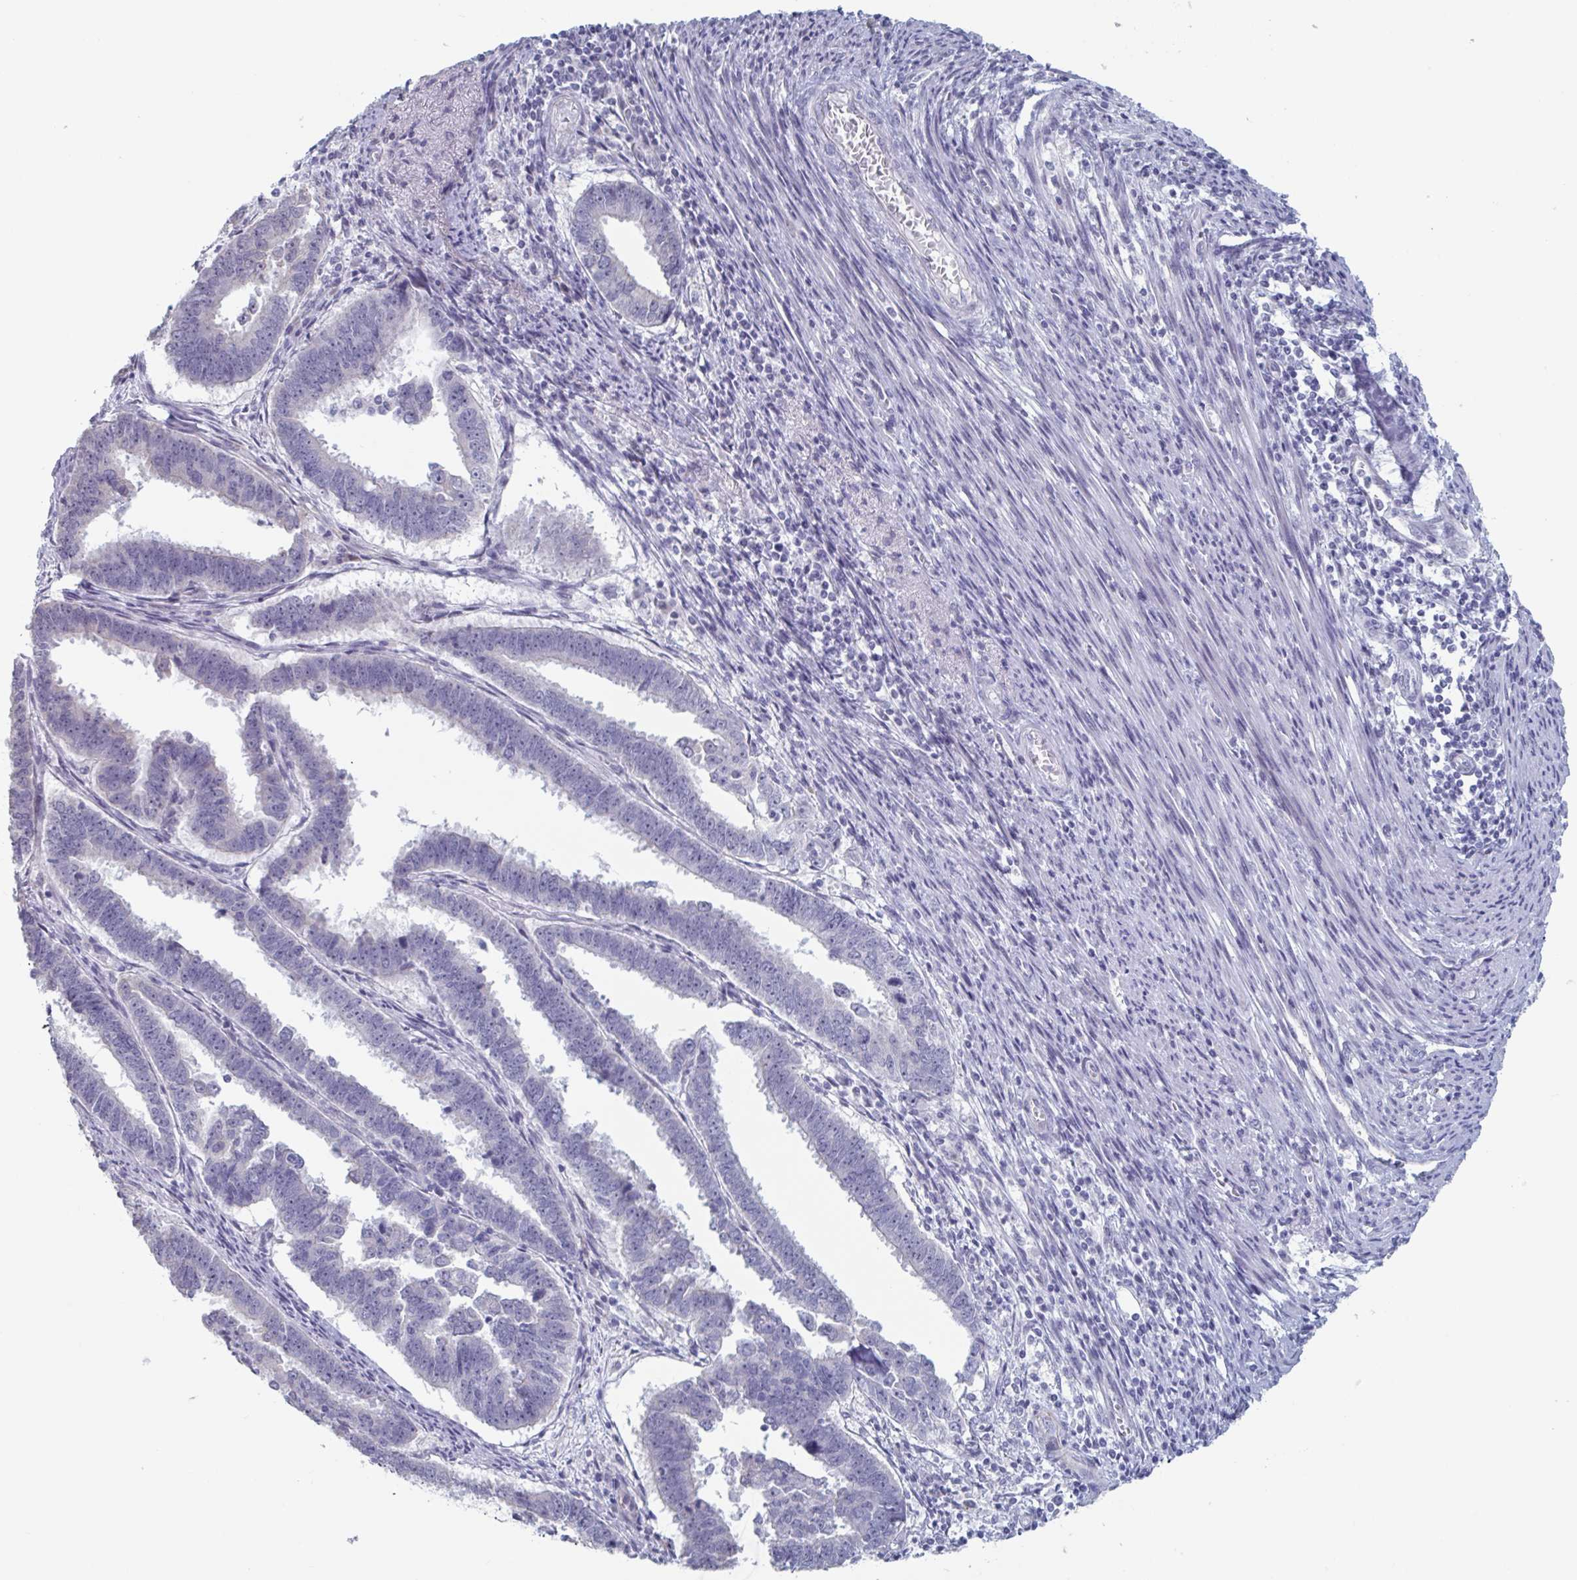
{"staining": {"intensity": "negative", "quantity": "none", "location": "none"}, "tissue": "endometrial cancer", "cell_type": "Tumor cells", "image_type": "cancer", "snomed": [{"axis": "morphology", "description": "Adenocarcinoma, NOS"}, {"axis": "topography", "description": "Endometrium"}], "caption": "Immunohistochemistry micrograph of neoplastic tissue: endometrial cancer (adenocarcinoma) stained with DAB (3,3'-diaminobenzidine) demonstrates no significant protein staining in tumor cells.", "gene": "FOXA1", "patient": {"sex": "female", "age": 75}}